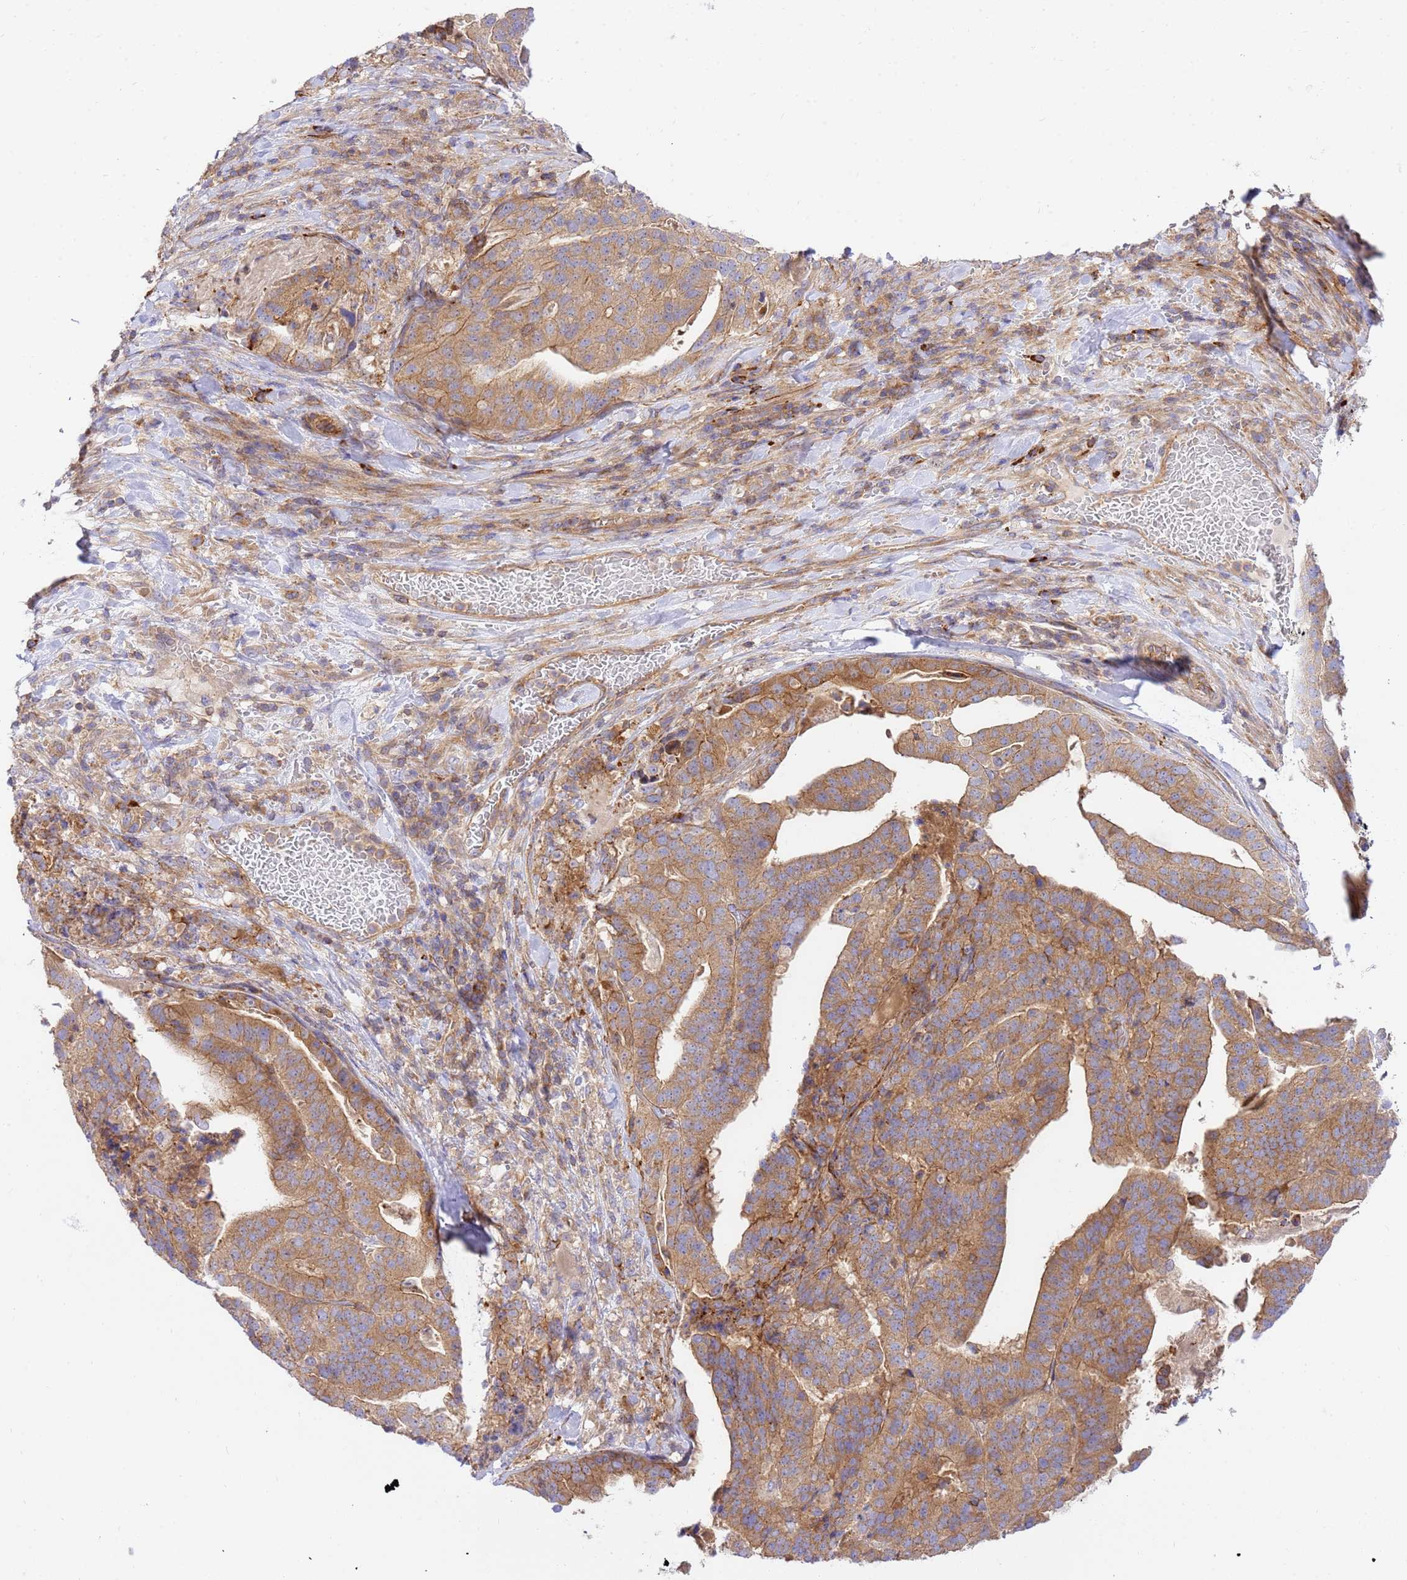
{"staining": {"intensity": "moderate", "quantity": ">75%", "location": "cytoplasmic/membranous"}, "tissue": "stomach cancer", "cell_type": "Tumor cells", "image_type": "cancer", "snomed": [{"axis": "morphology", "description": "Adenocarcinoma, NOS"}, {"axis": "topography", "description": "Stomach"}], "caption": "Brown immunohistochemical staining in human stomach adenocarcinoma exhibits moderate cytoplasmic/membranous staining in about >75% of tumor cells.", "gene": "EFCAB8", "patient": {"sex": "male", "age": 48}}